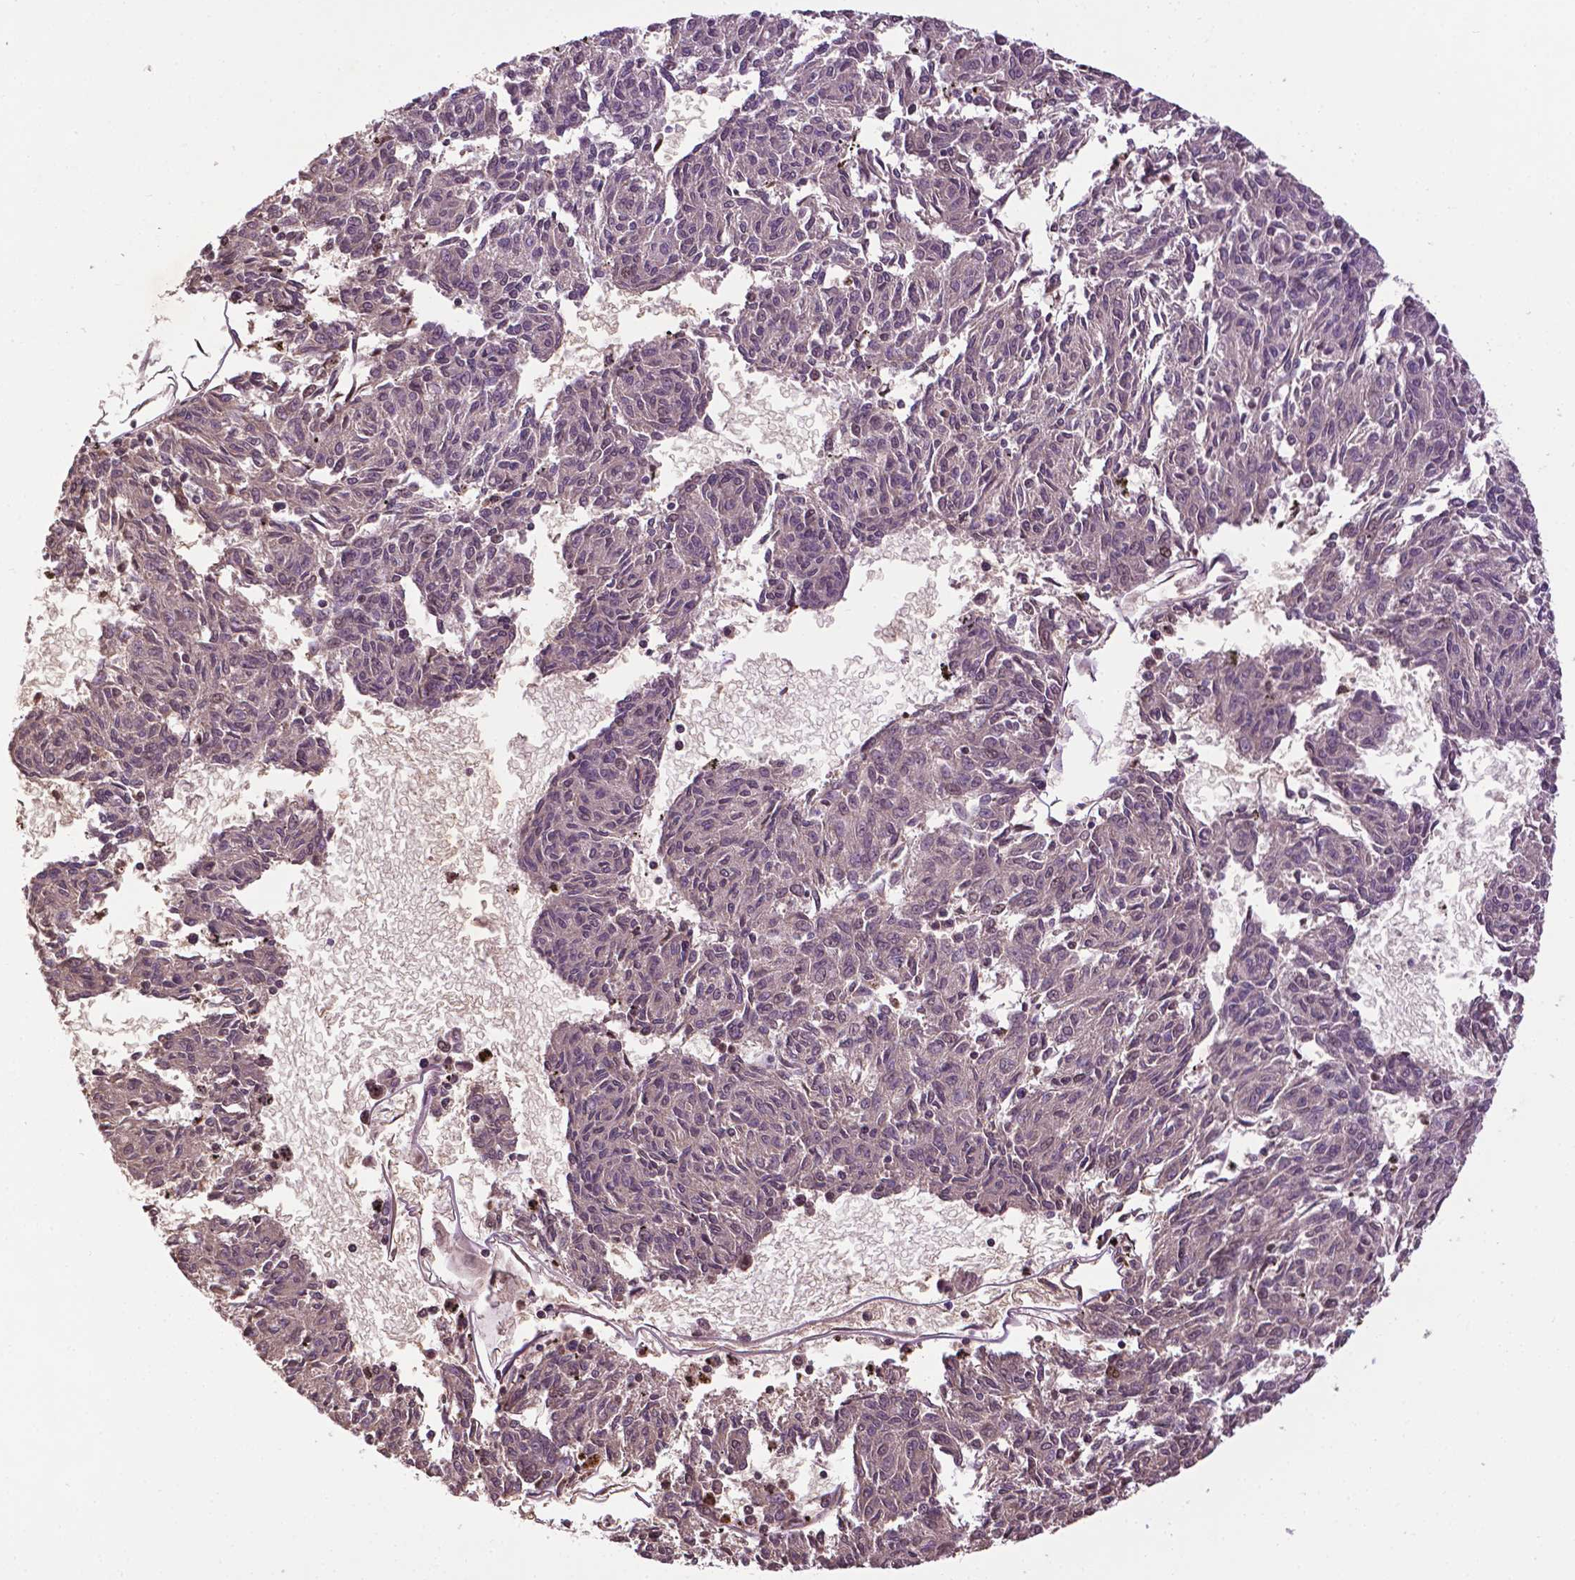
{"staining": {"intensity": "negative", "quantity": "none", "location": "none"}, "tissue": "melanoma", "cell_type": "Tumor cells", "image_type": "cancer", "snomed": [{"axis": "morphology", "description": "Malignant melanoma, NOS"}, {"axis": "topography", "description": "Skin"}], "caption": "A high-resolution histopathology image shows immunohistochemistry staining of melanoma, which demonstrates no significant expression in tumor cells.", "gene": "ZNF41", "patient": {"sex": "female", "age": 72}}